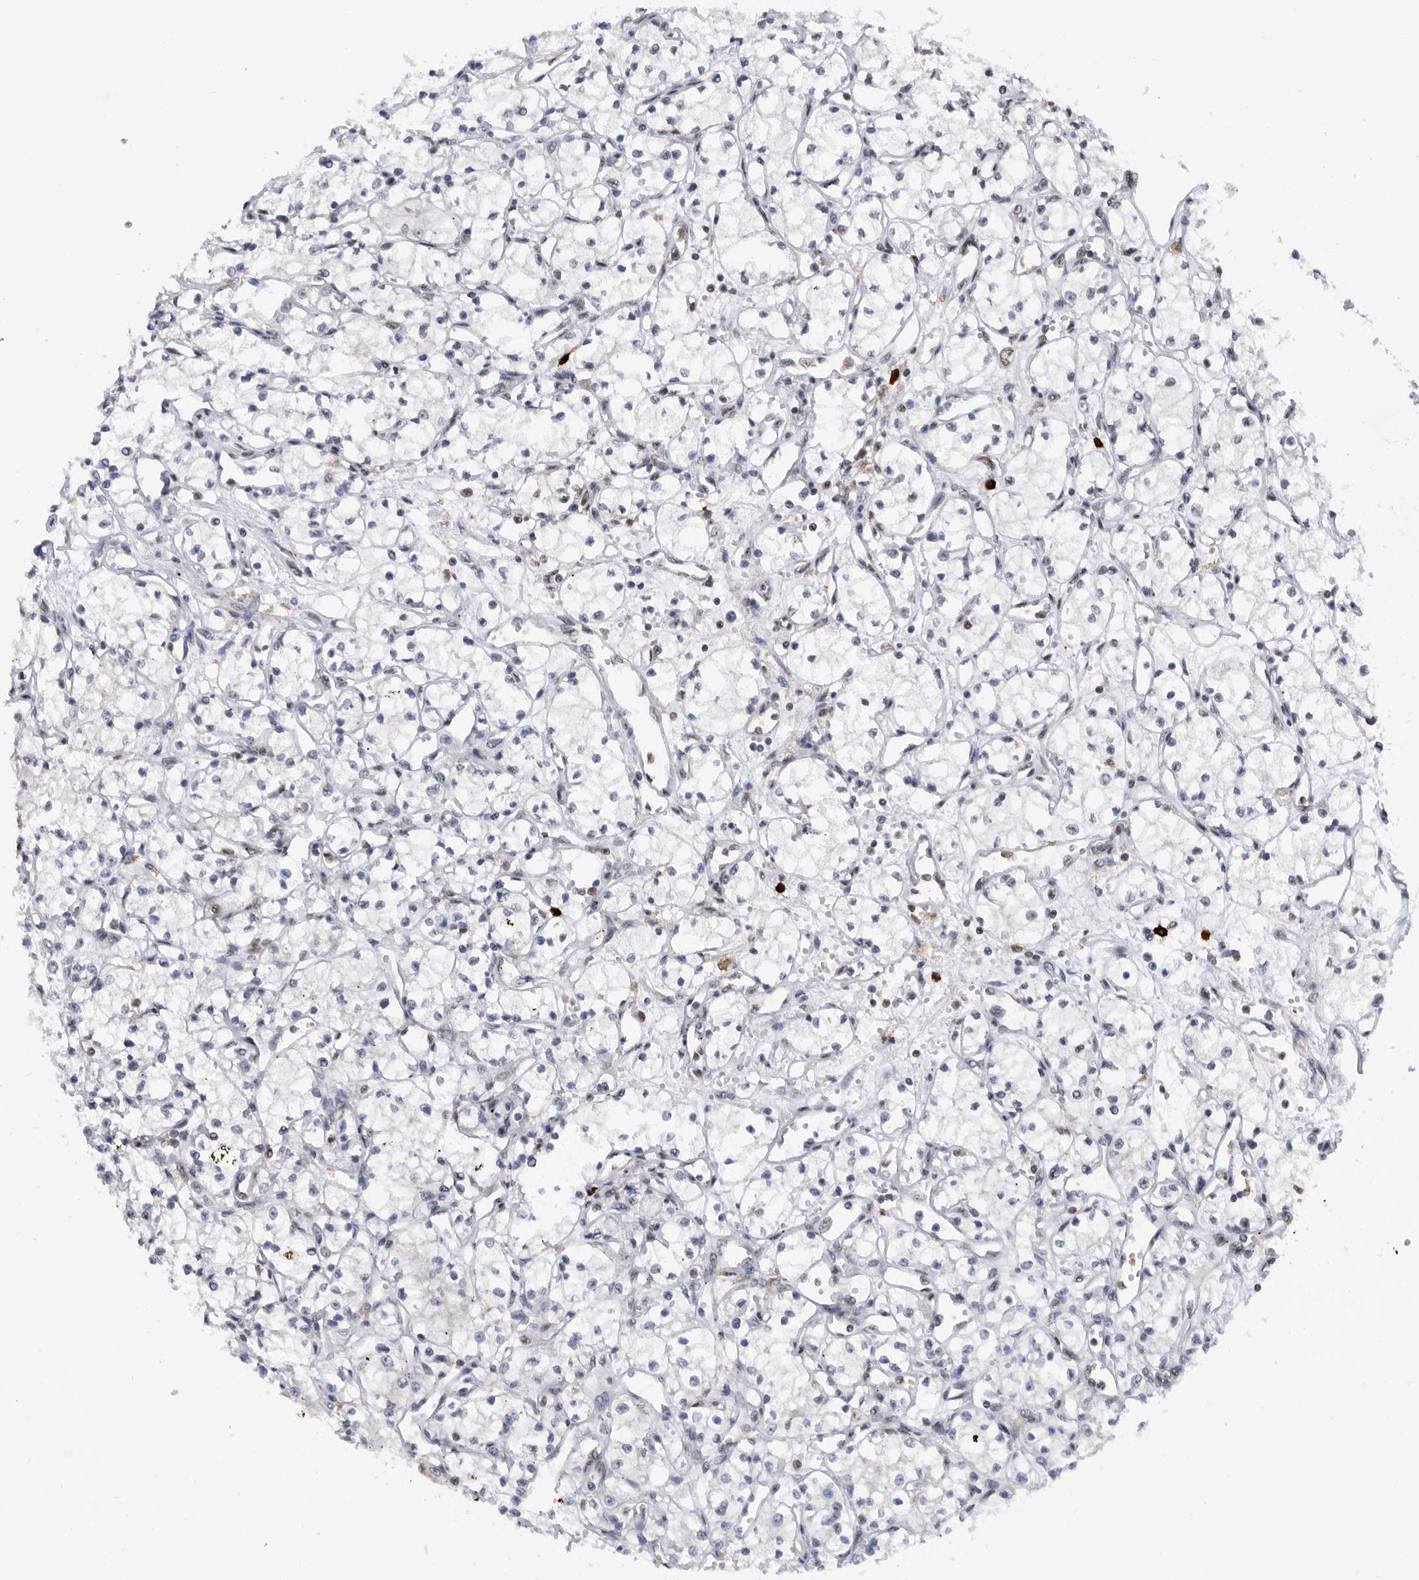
{"staining": {"intensity": "negative", "quantity": "none", "location": "none"}, "tissue": "renal cancer", "cell_type": "Tumor cells", "image_type": "cancer", "snomed": [{"axis": "morphology", "description": "Adenocarcinoma, NOS"}, {"axis": "topography", "description": "Kidney"}], "caption": "IHC micrograph of neoplastic tissue: renal cancer (adenocarcinoma) stained with DAB (3,3'-diaminobenzidine) displays no significant protein staining in tumor cells.", "gene": "ZNF260", "patient": {"sex": "male", "age": 59}}